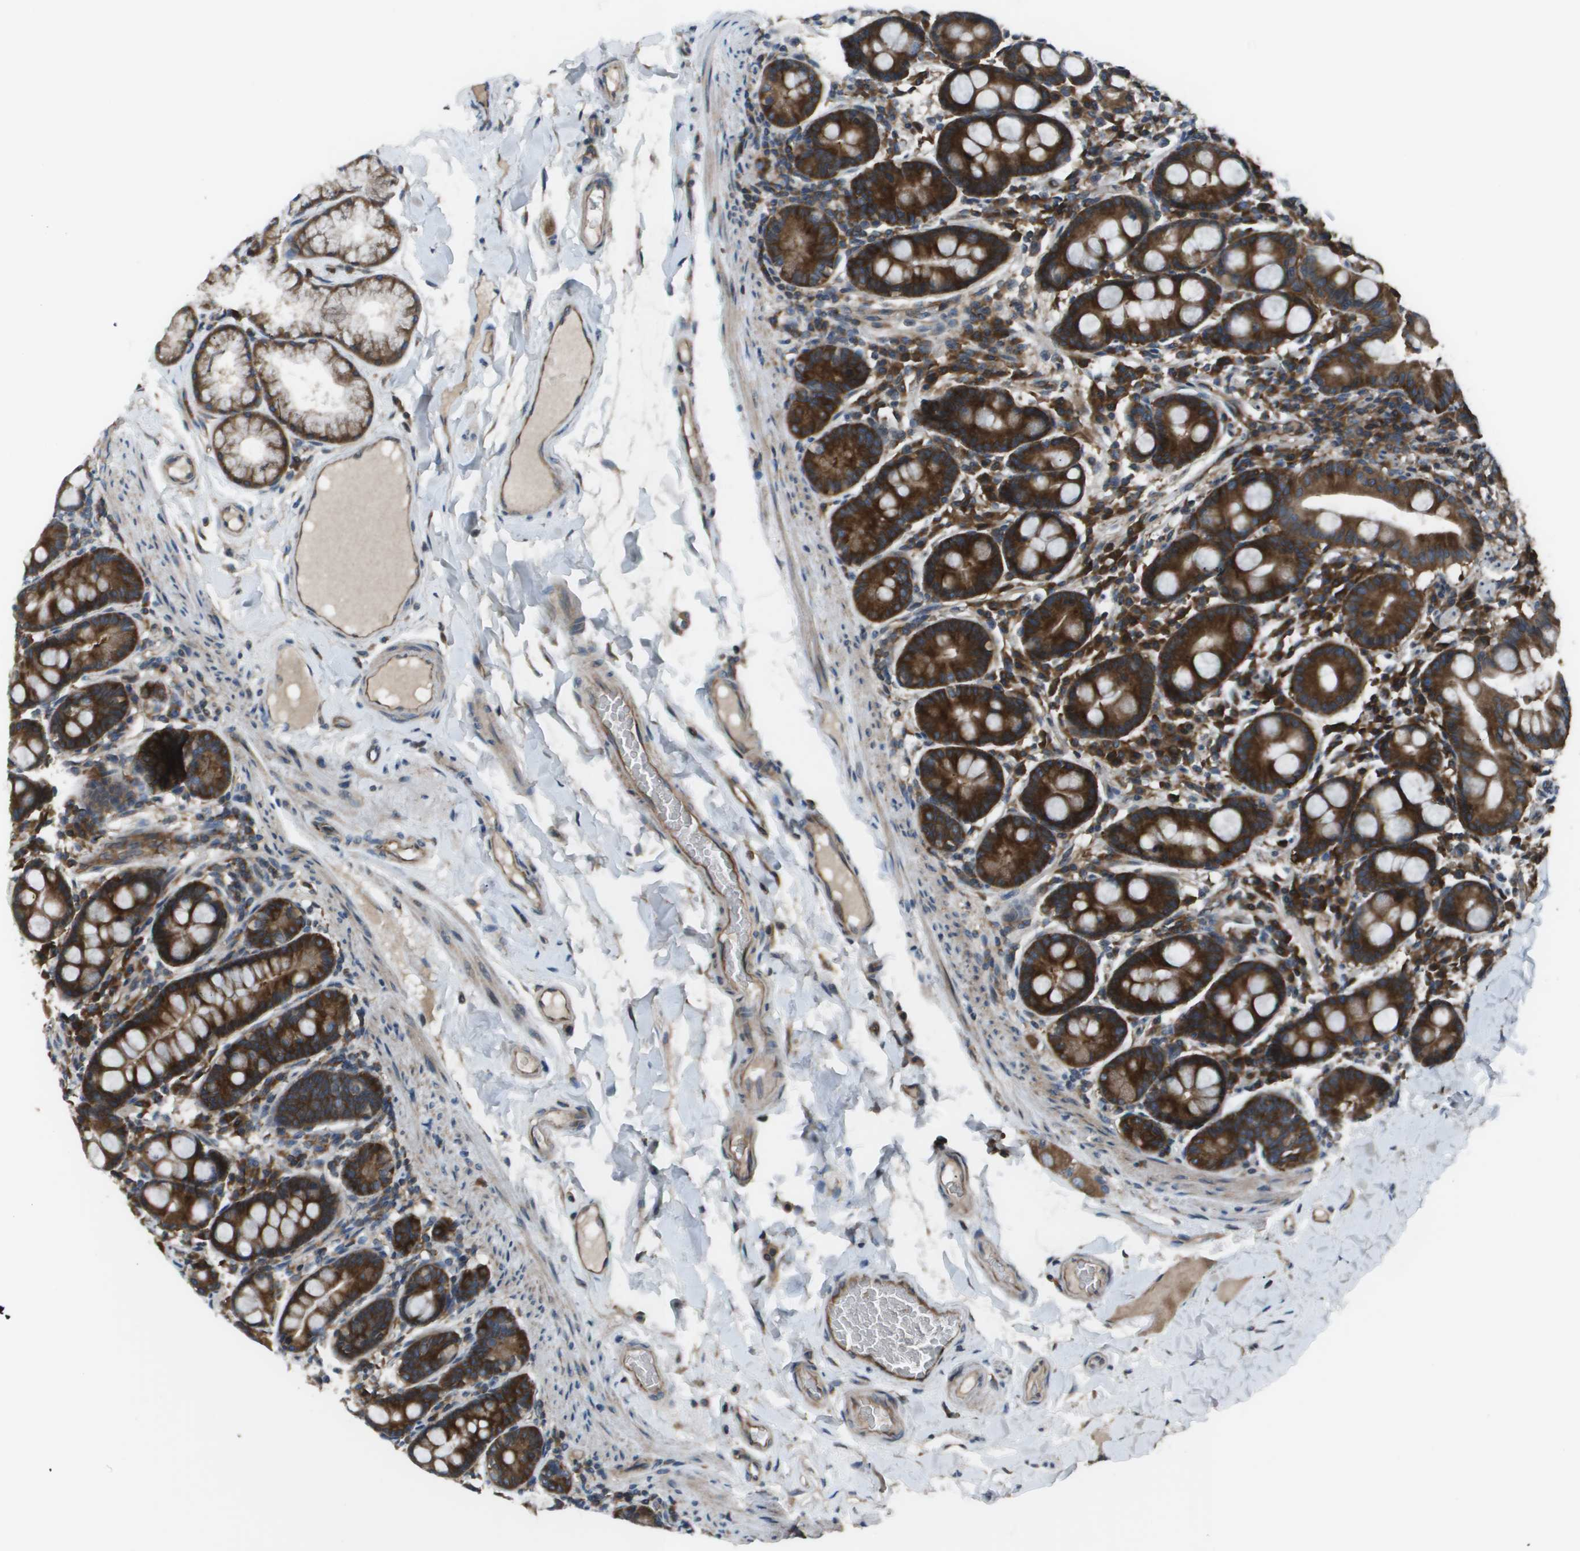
{"staining": {"intensity": "strong", "quantity": ">75%", "location": "cytoplasmic/membranous"}, "tissue": "duodenum", "cell_type": "Glandular cells", "image_type": "normal", "snomed": [{"axis": "morphology", "description": "Normal tissue, NOS"}, {"axis": "topography", "description": "Duodenum"}], "caption": "A brown stain shows strong cytoplasmic/membranous positivity of a protein in glandular cells of benign human duodenum. (DAB (3,3'-diaminobenzidine) IHC with brightfield microscopy, high magnification).", "gene": "EIF3B", "patient": {"sex": "male", "age": 50}}